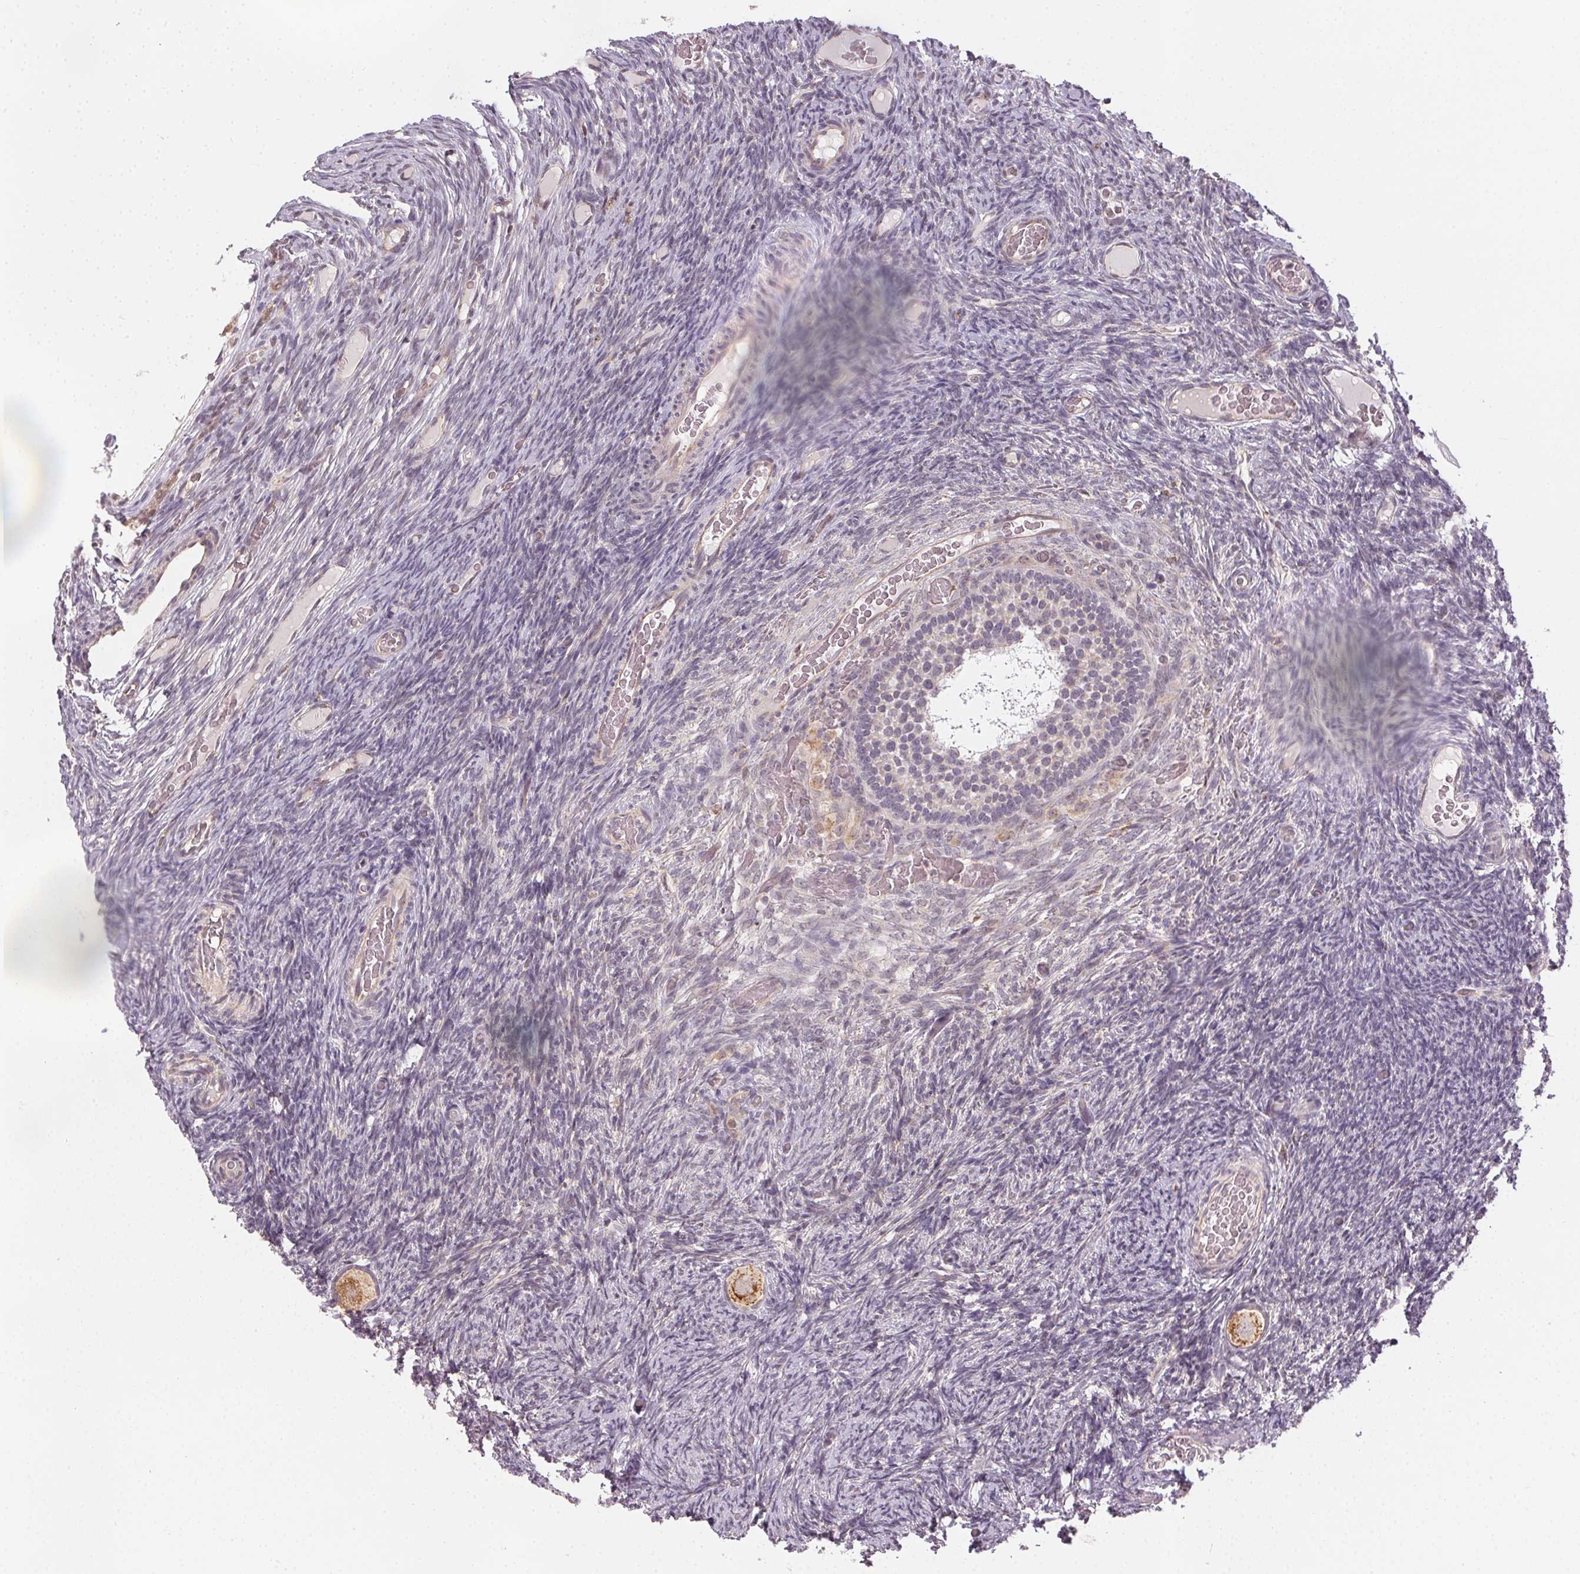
{"staining": {"intensity": "strong", "quantity": "25%-75%", "location": "cytoplasmic/membranous"}, "tissue": "ovary", "cell_type": "Follicle cells", "image_type": "normal", "snomed": [{"axis": "morphology", "description": "Normal tissue, NOS"}, {"axis": "topography", "description": "Ovary"}], "caption": "Immunohistochemistry (IHC) of unremarkable ovary reveals high levels of strong cytoplasmic/membranous staining in approximately 25%-75% of follicle cells. The staining was performed using DAB (3,3'-diaminobenzidine), with brown indicating positive protein expression. Nuclei are stained blue with hematoxylin.", "gene": "NCOA4", "patient": {"sex": "female", "age": 34}}